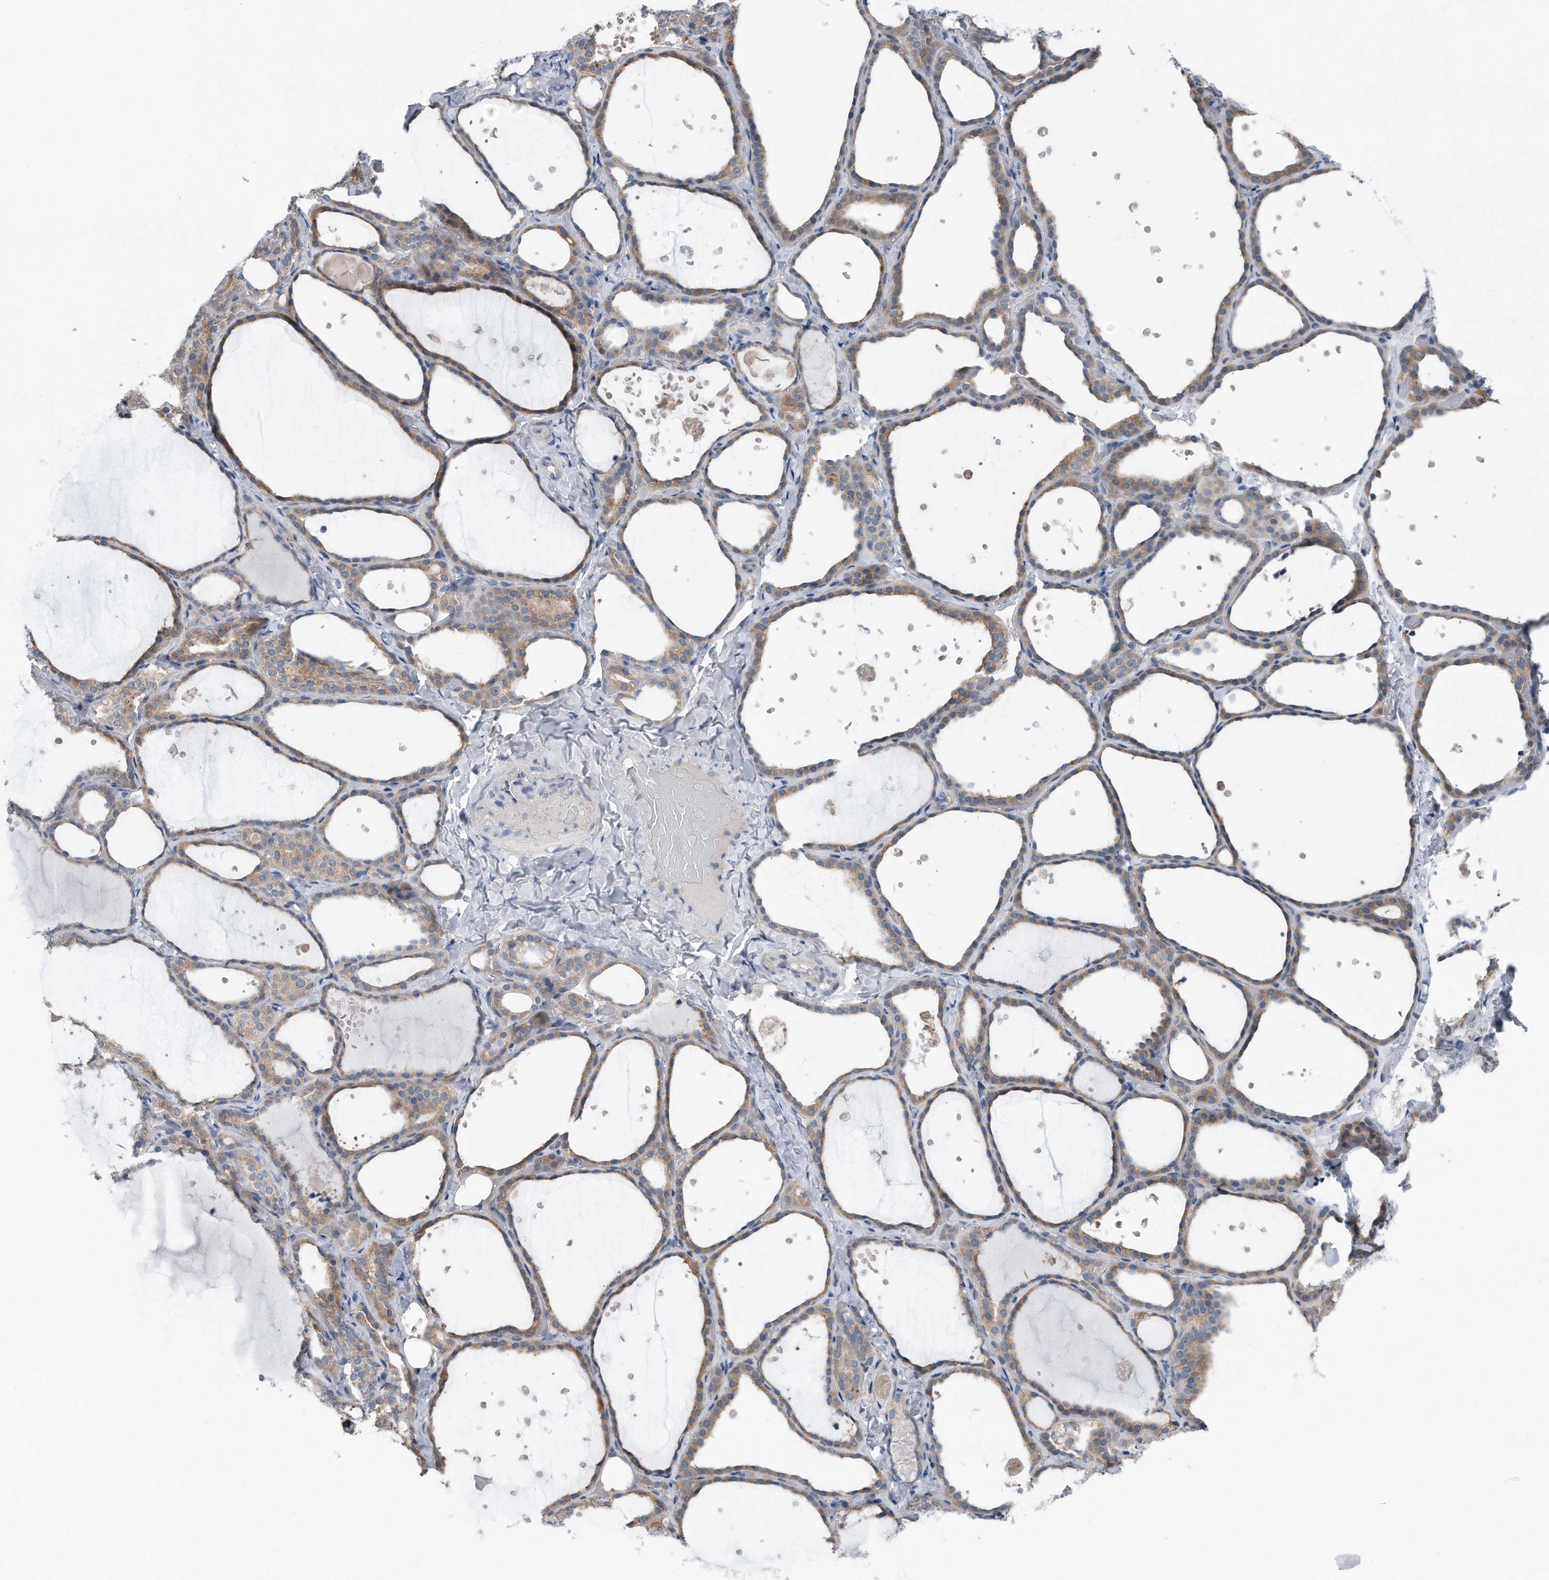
{"staining": {"intensity": "weak", "quantity": ">75%", "location": "cytoplasmic/membranous"}, "tissue": "thyroid gland", "cell_type": "Glandular cells", "image_type": "normal", "snomed": [{"axis": "morphology", "description": "Normal tissue, NOS"}, {"axis": "topography", "description": "Thyroid gland"}], "caption": "IHC image of unremarkable thyroid gland: thyroid gland stained using immunohistochemistry (IHC) reveals low levels of weak protein expression localized specifically in the cytoplasmic/membranous of glandular cells, appearing as a cytoplasmic/membranous brown color.", "gene": "YRDC", "patient": {"sex": "female", "age": 44}}